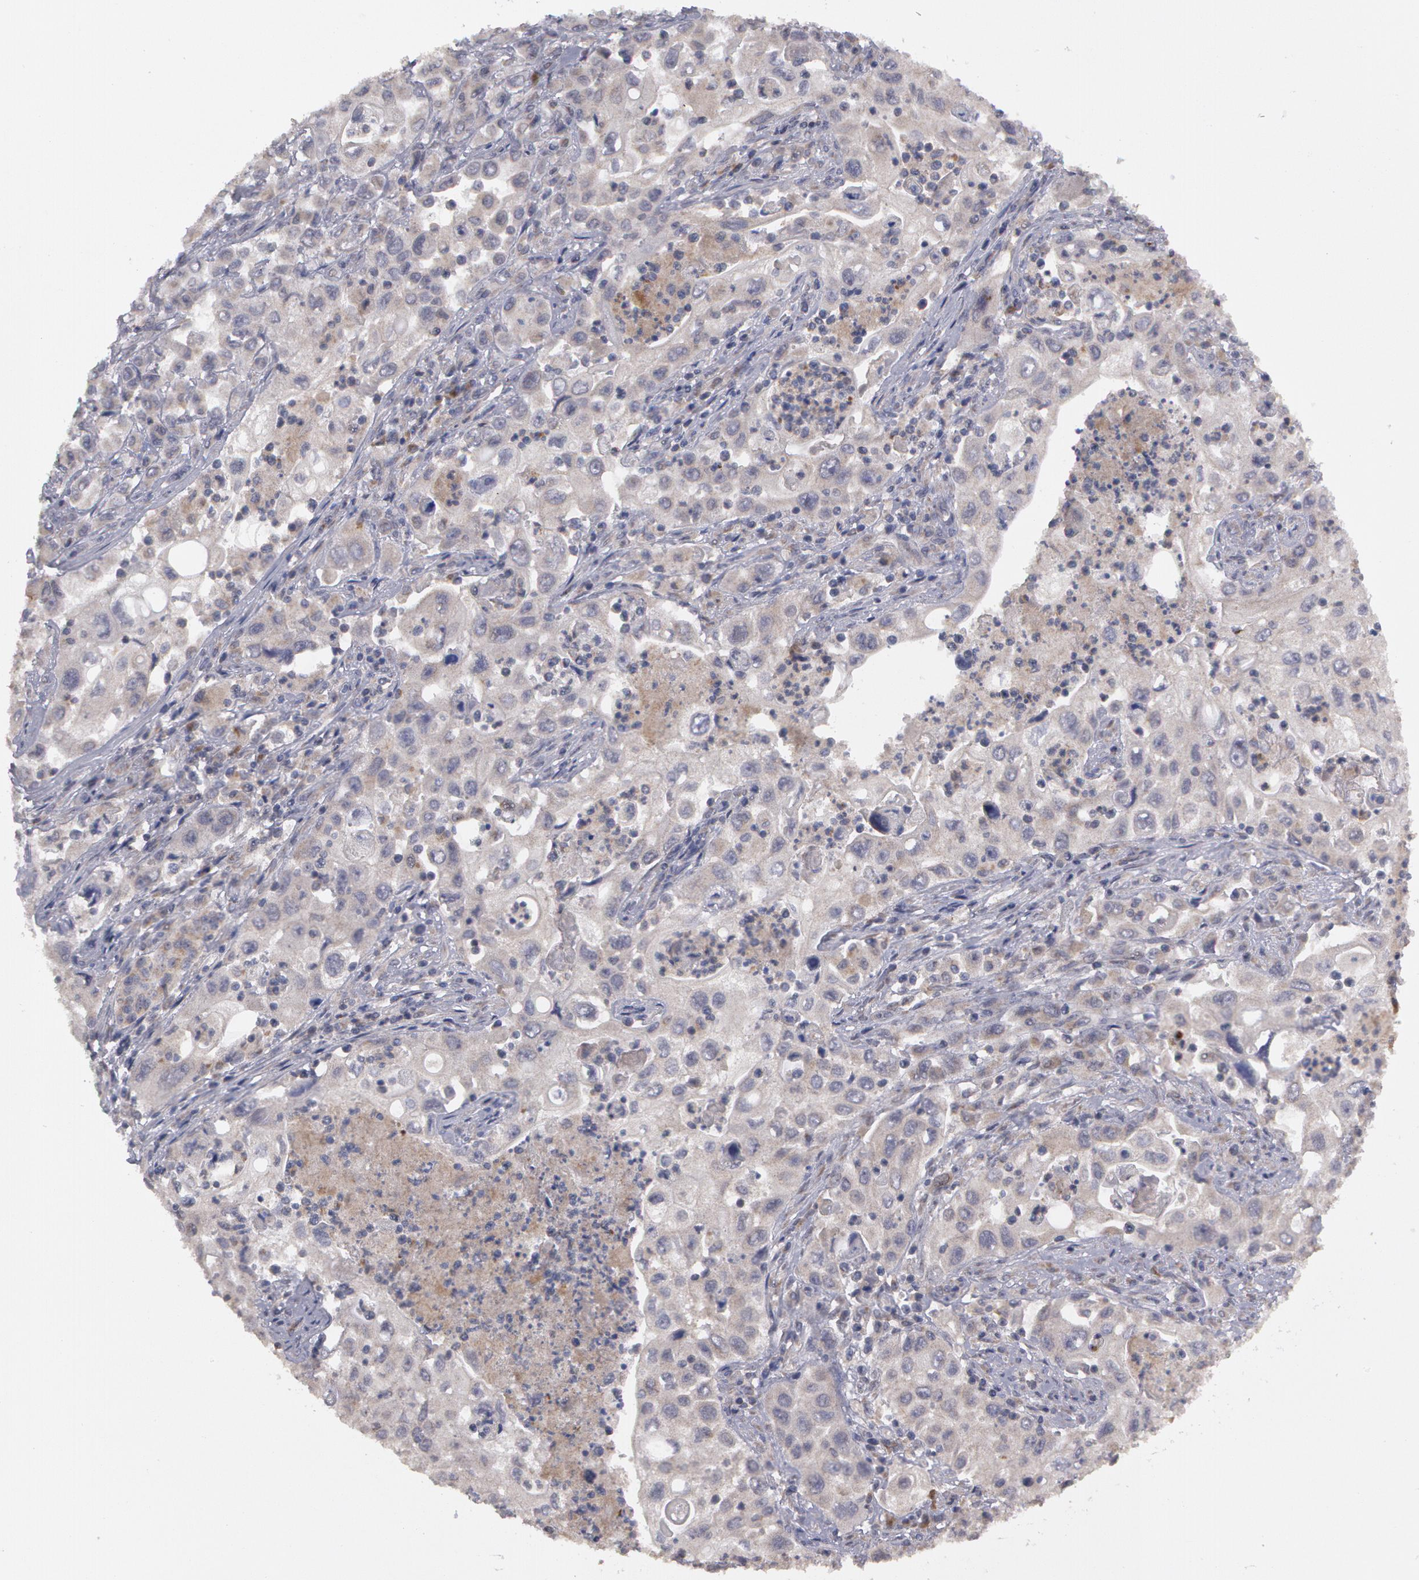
{"staining": {"intensity": "negative", "quantity": "none", "location": "none"}, "tissue": "pancreatic cancer", "cell_type": "Tumor cells", "image_type": "cancer", "snomed": [{"axis": "morphology", "description": "Adenocarcinoma, NOS"}, {"axis": "topography", "description": "Pancreas"}], "caption": "Human adenocarcinoma (pancreatic) stained for a protein using IHC reveals no positivity in tumor cells.", "gene": "STX5", "patient": {"sex": "male", "age": 70}}